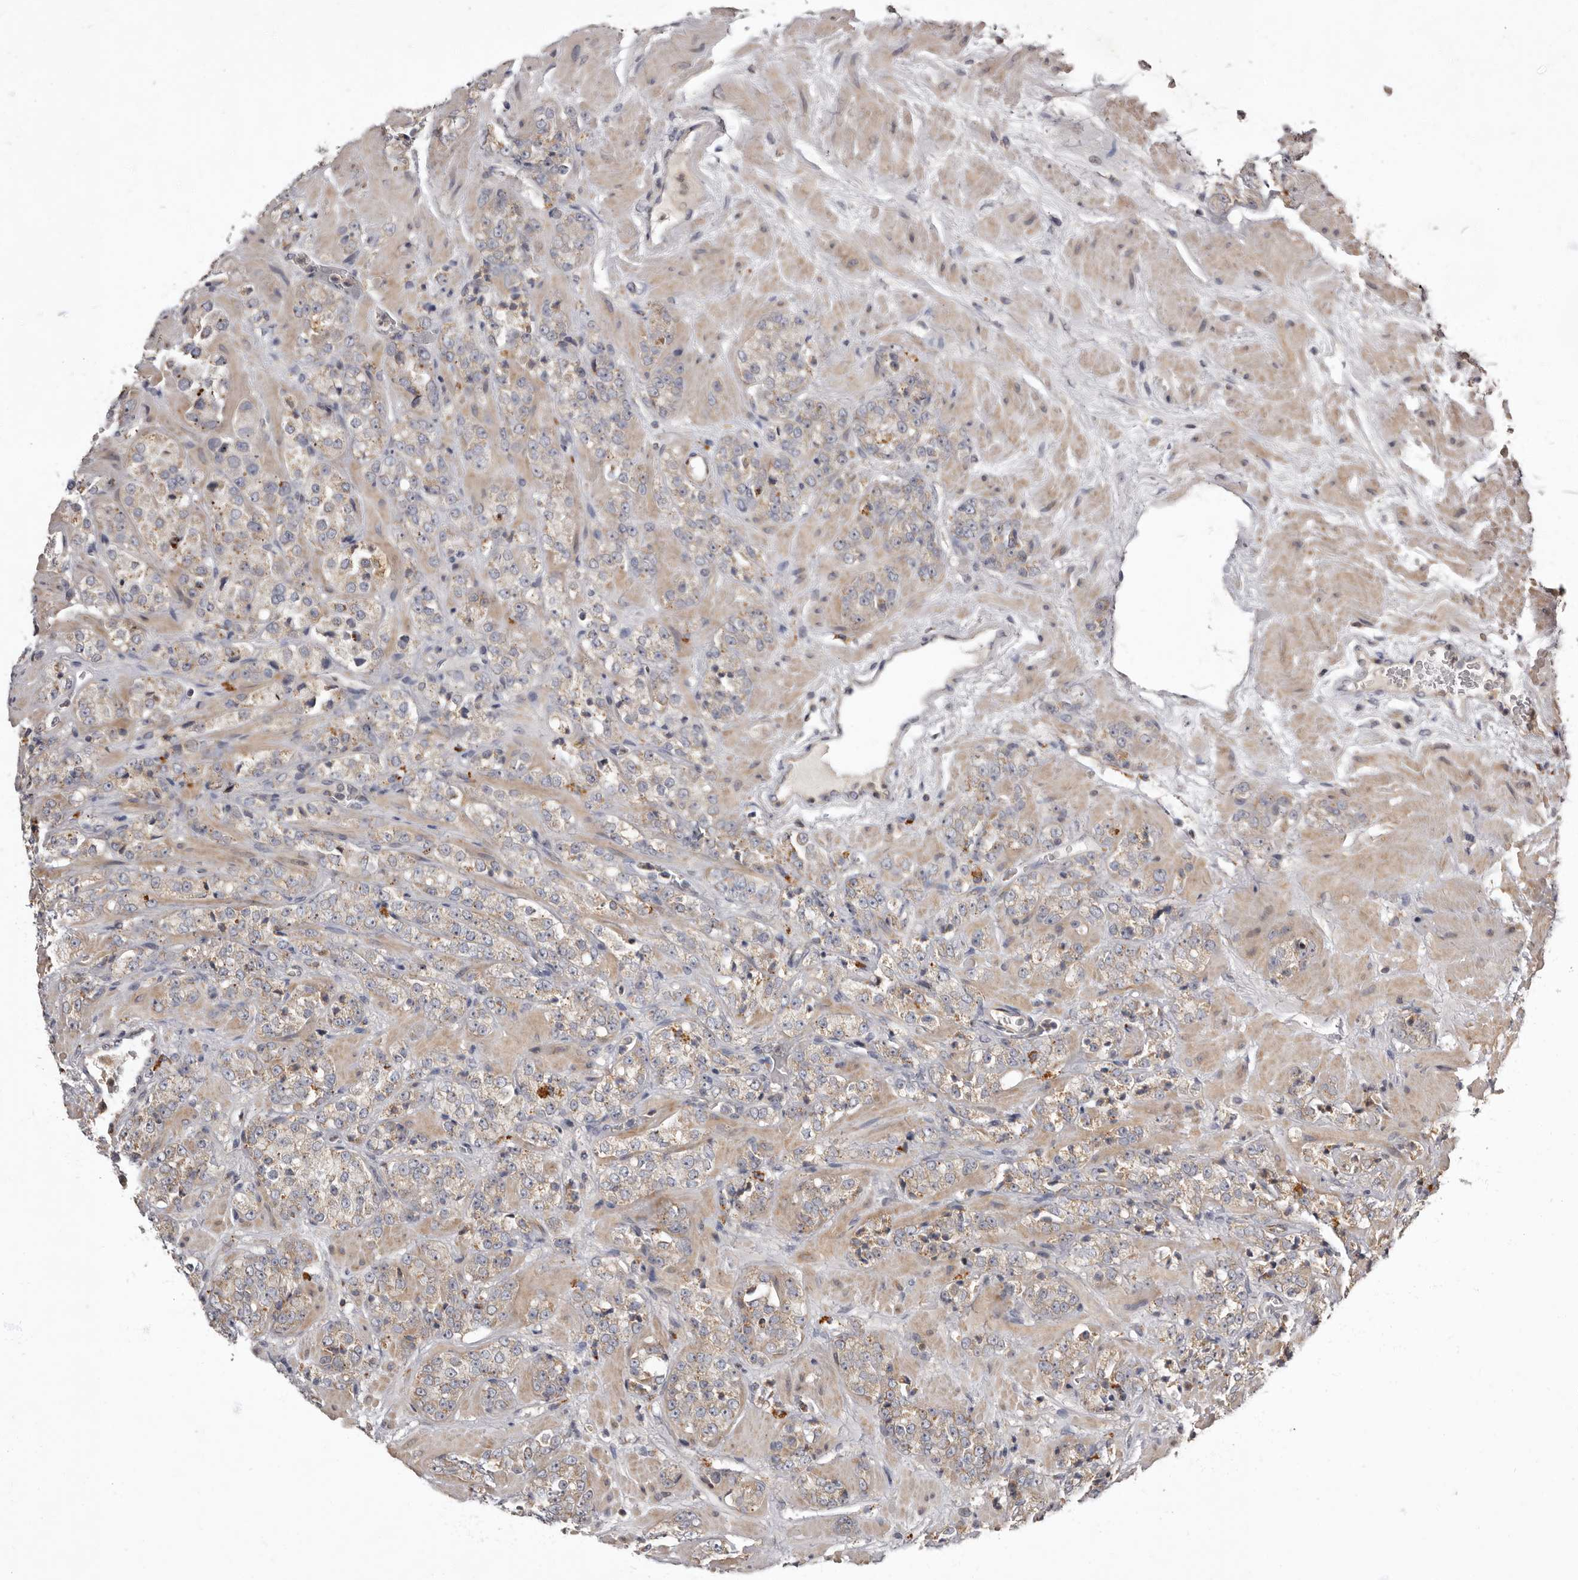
{"staining": {"intensity": "moderate", "quantity": "<25%", "location": "cytoplasmic/membranous"}, "tissue": "prostate cancer", "cell_type": "Tumor cells", "image_type": "cancer", "snomed": [{"axis": "morphology", "description": "Adenocarcinoma, High grade"}, {"axis": "topography", "description": "Prostate"}], "caption": "Human prostate cancer (high-grade adenocarcinoma) stained with a protein marker demonstrates moderate staining in tumor cells.", "gene": "ADCY2", "patient": {"sex": "male", "age": 64}}